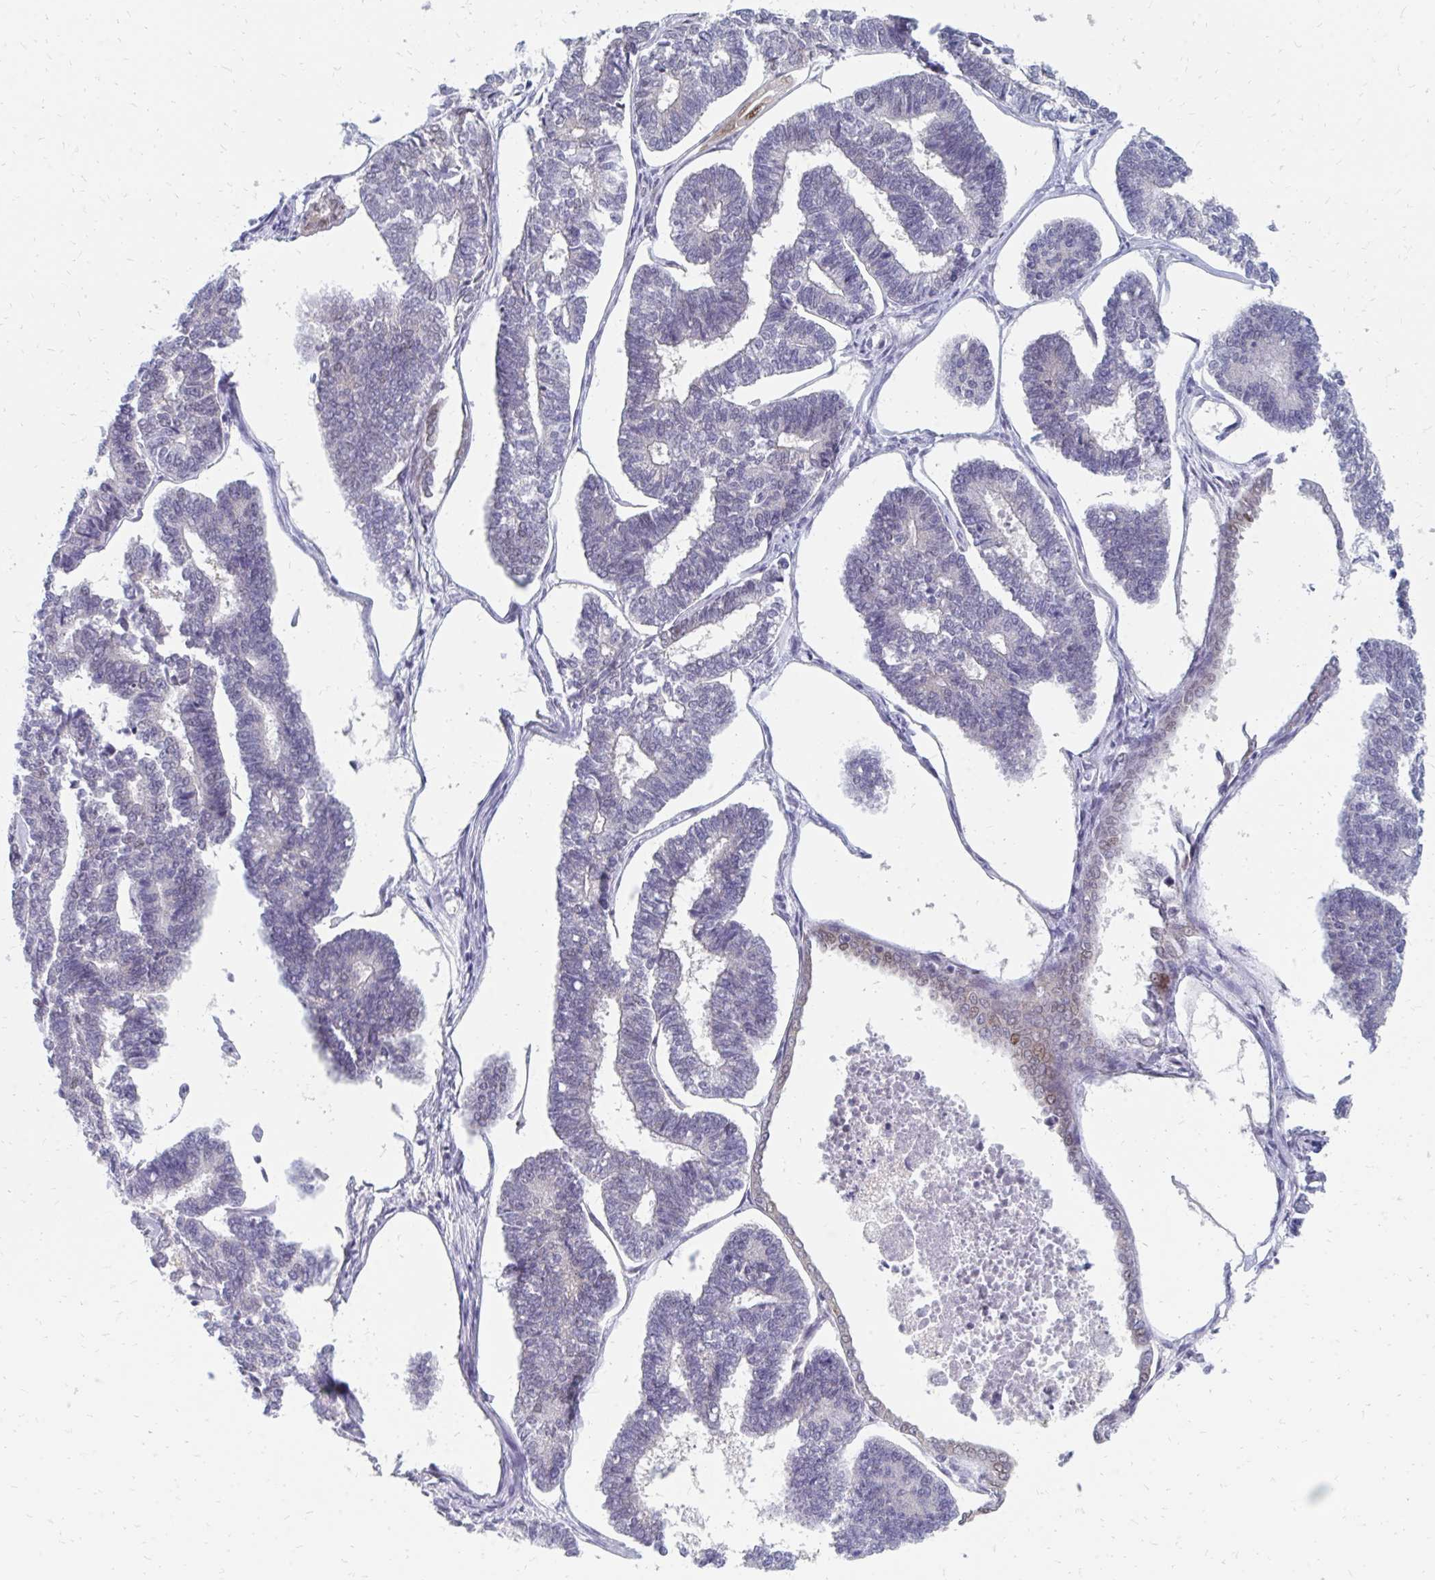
{"staining": {"intensity": "negative", "quantity": "none", "location": "none"}, "tissue": "endometrial cancer", "cell_type": "Tumor cells", "image_type": "cancer", "snomed": [{"axis": "morphology", "description": "Adenocarcinoma, NOS"}, {"axis": "topography", "description": "Endometrium"}], "caption": "IHC micrograph of neoplastic tissue: endometrial adenocarcinoma stained with DAB (3,3'-diaminobenzidine) demonstrates no significant protein staining in tumor cells. (Immunohistochemistry (ihc), brightfield microscopy, high magnification).", "gene": "PLK3", "patient": {"sex": "female", "age": 70}}